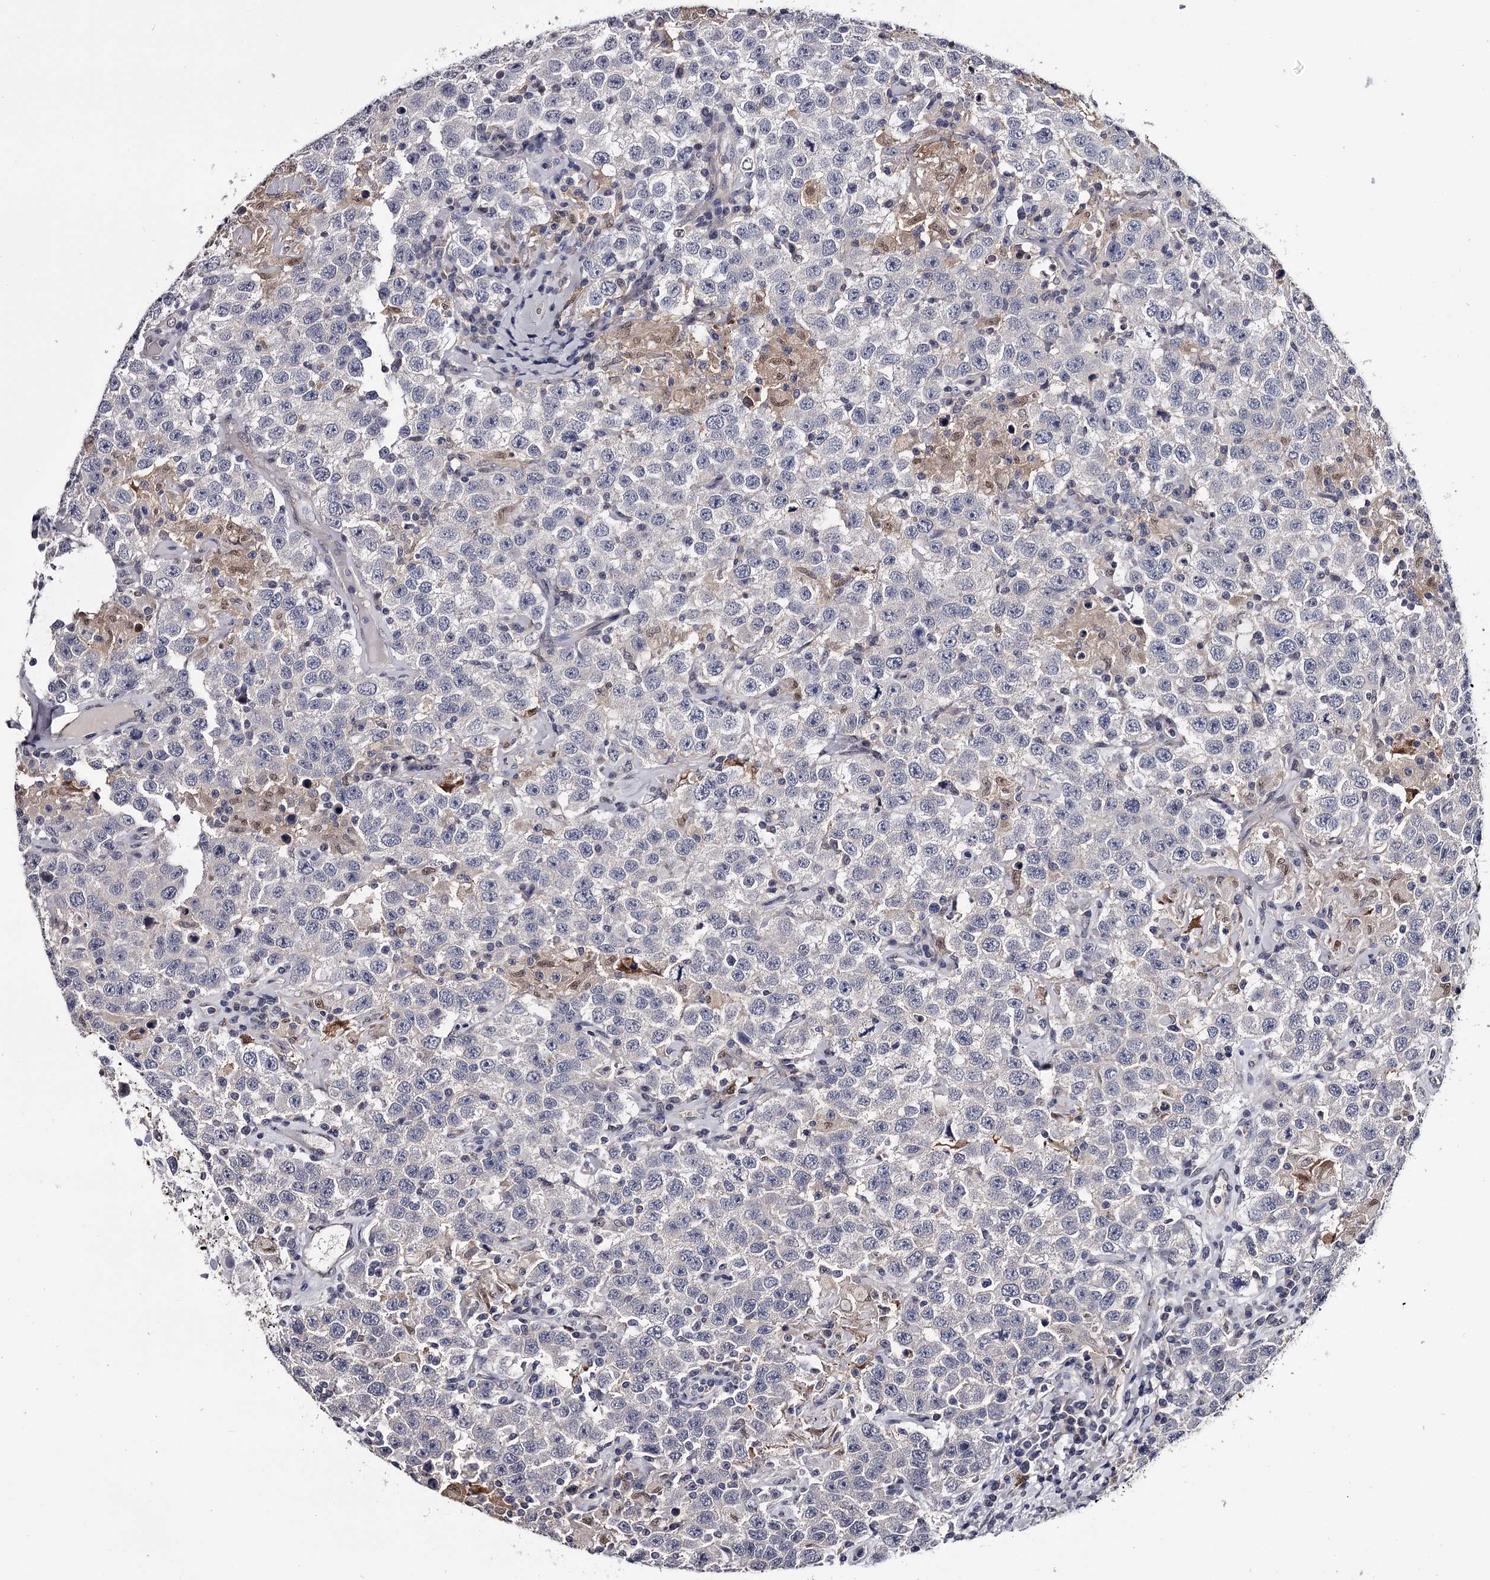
{"staining": {"intensity": "negative", "quantity": "none", "location": "none"}, "tissue": "testis cancer", "cell_type": "Tumor cells", "image_type": "cancer", "snomed": [{"axis": "morphology", "description": "Seminoma, NOS"}, {"axis": "topography", "description": "Testis"}], "caption": "High magnification brightfield microscopy of testis cancer (seminoma) stained with DAB (brown) and counterstained with hematoxylin (blue): tumor cells show no significant positivity.", "gene": "GSTO1", "patient": {"sex": "male", "age": 41}}